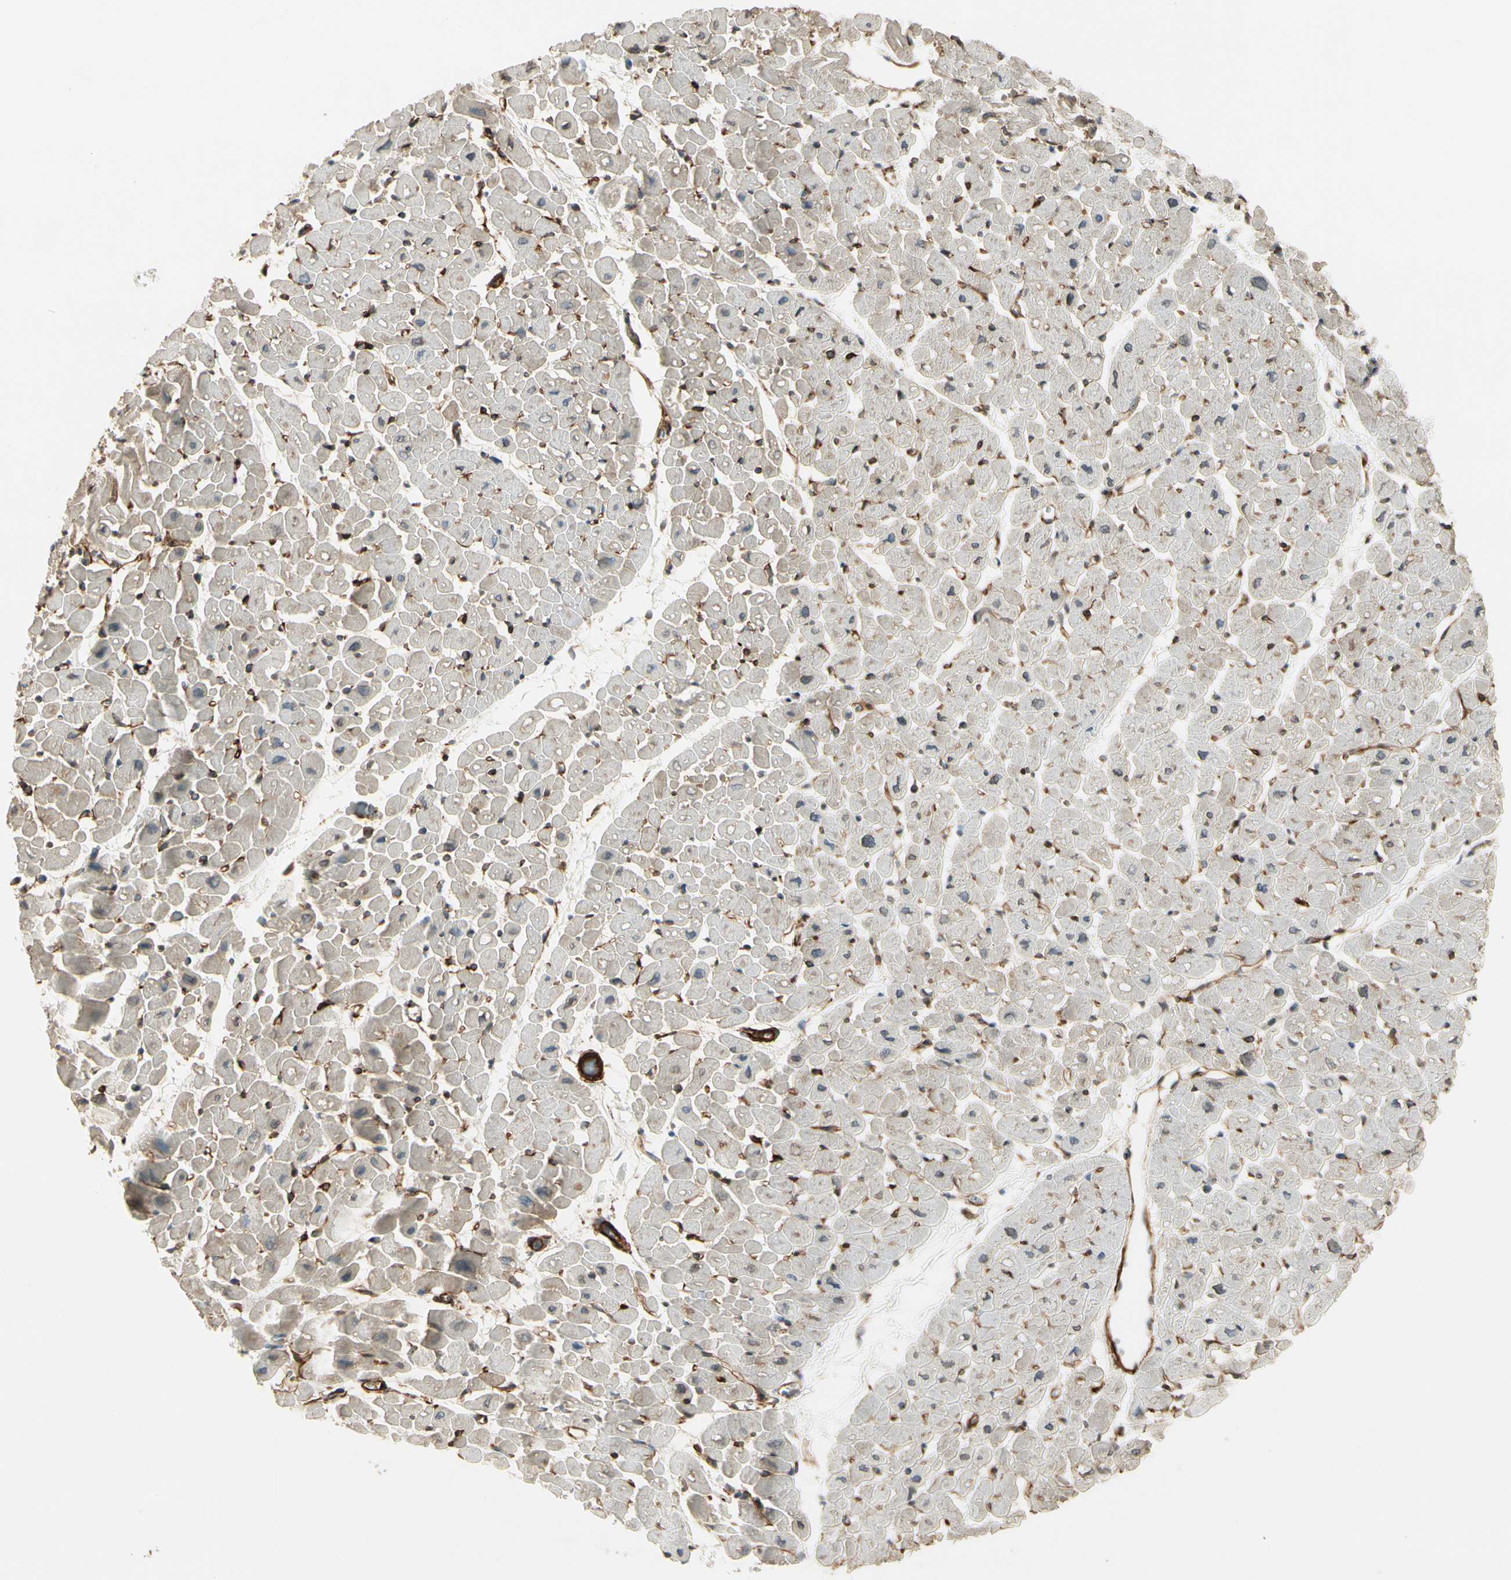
{"staining": {"intensity": "negative", "quantity": "none", "location": "none"}, "tissue": "heart muscle", "cell_type": "Cardiomyocytes", "image_type": "normal", "snomed": [{"axis": "morphology", "description": "Normal tissue, NOS"}, {"axis": "topography", "description": "Heart"}], "caption": "Benign heart muscle was stained to show a protein in brown. There is no significant positivity in cardiomyocytes. The staining was performed using DAB to visualize the protein expression in brown, while the nuclei were stained in blue with hematoxylin (Magnification: 20x).", "gene": "MCAM", "patient": {"sex": "male", "age": 45}}